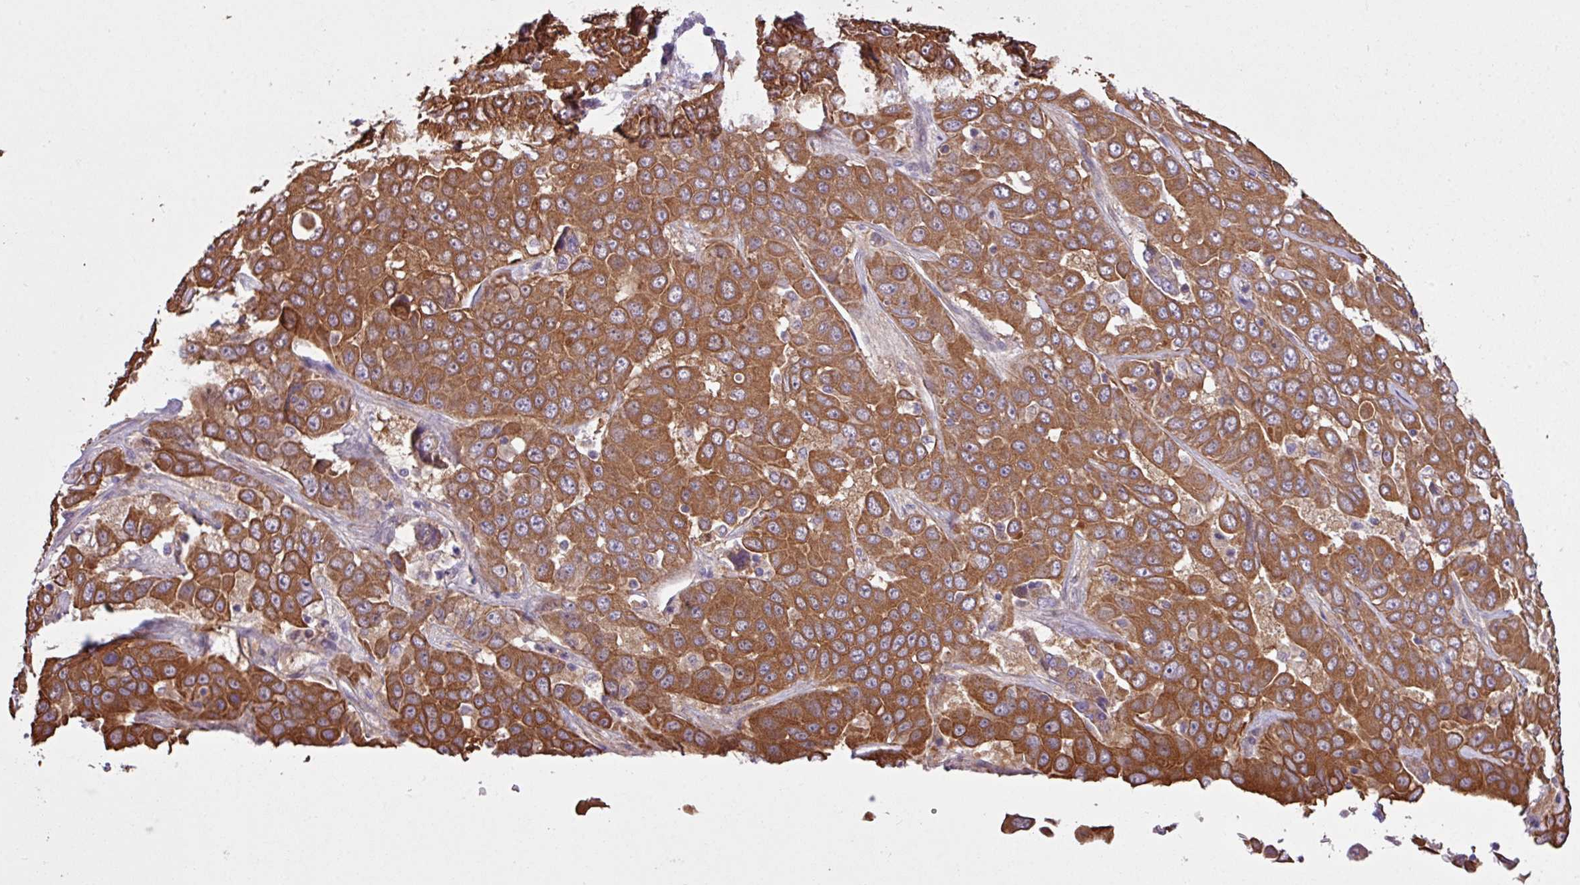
{"staining": {"intensity": "moderate", "quantity": ">75%", "location": "cytoplasmic/membranous"}, "tissue": "liver cancer", "cell_type": "Tumor cells", "image_type": "cancer", "snomed": [{"axis": "morphology", "description": "Cholangiocarcinoma"}, {"axis": "topography", "description": "Liver"}], "caption": "About >75% of tumor cells in cholangiocarcinoma (liver) exhibit moderate cytoplasmic/membranous protein expression as visualized by brown immunohistochemical staining.", "gene": "TIMM10B", "patient": {"sex": "female", "age": 52}}